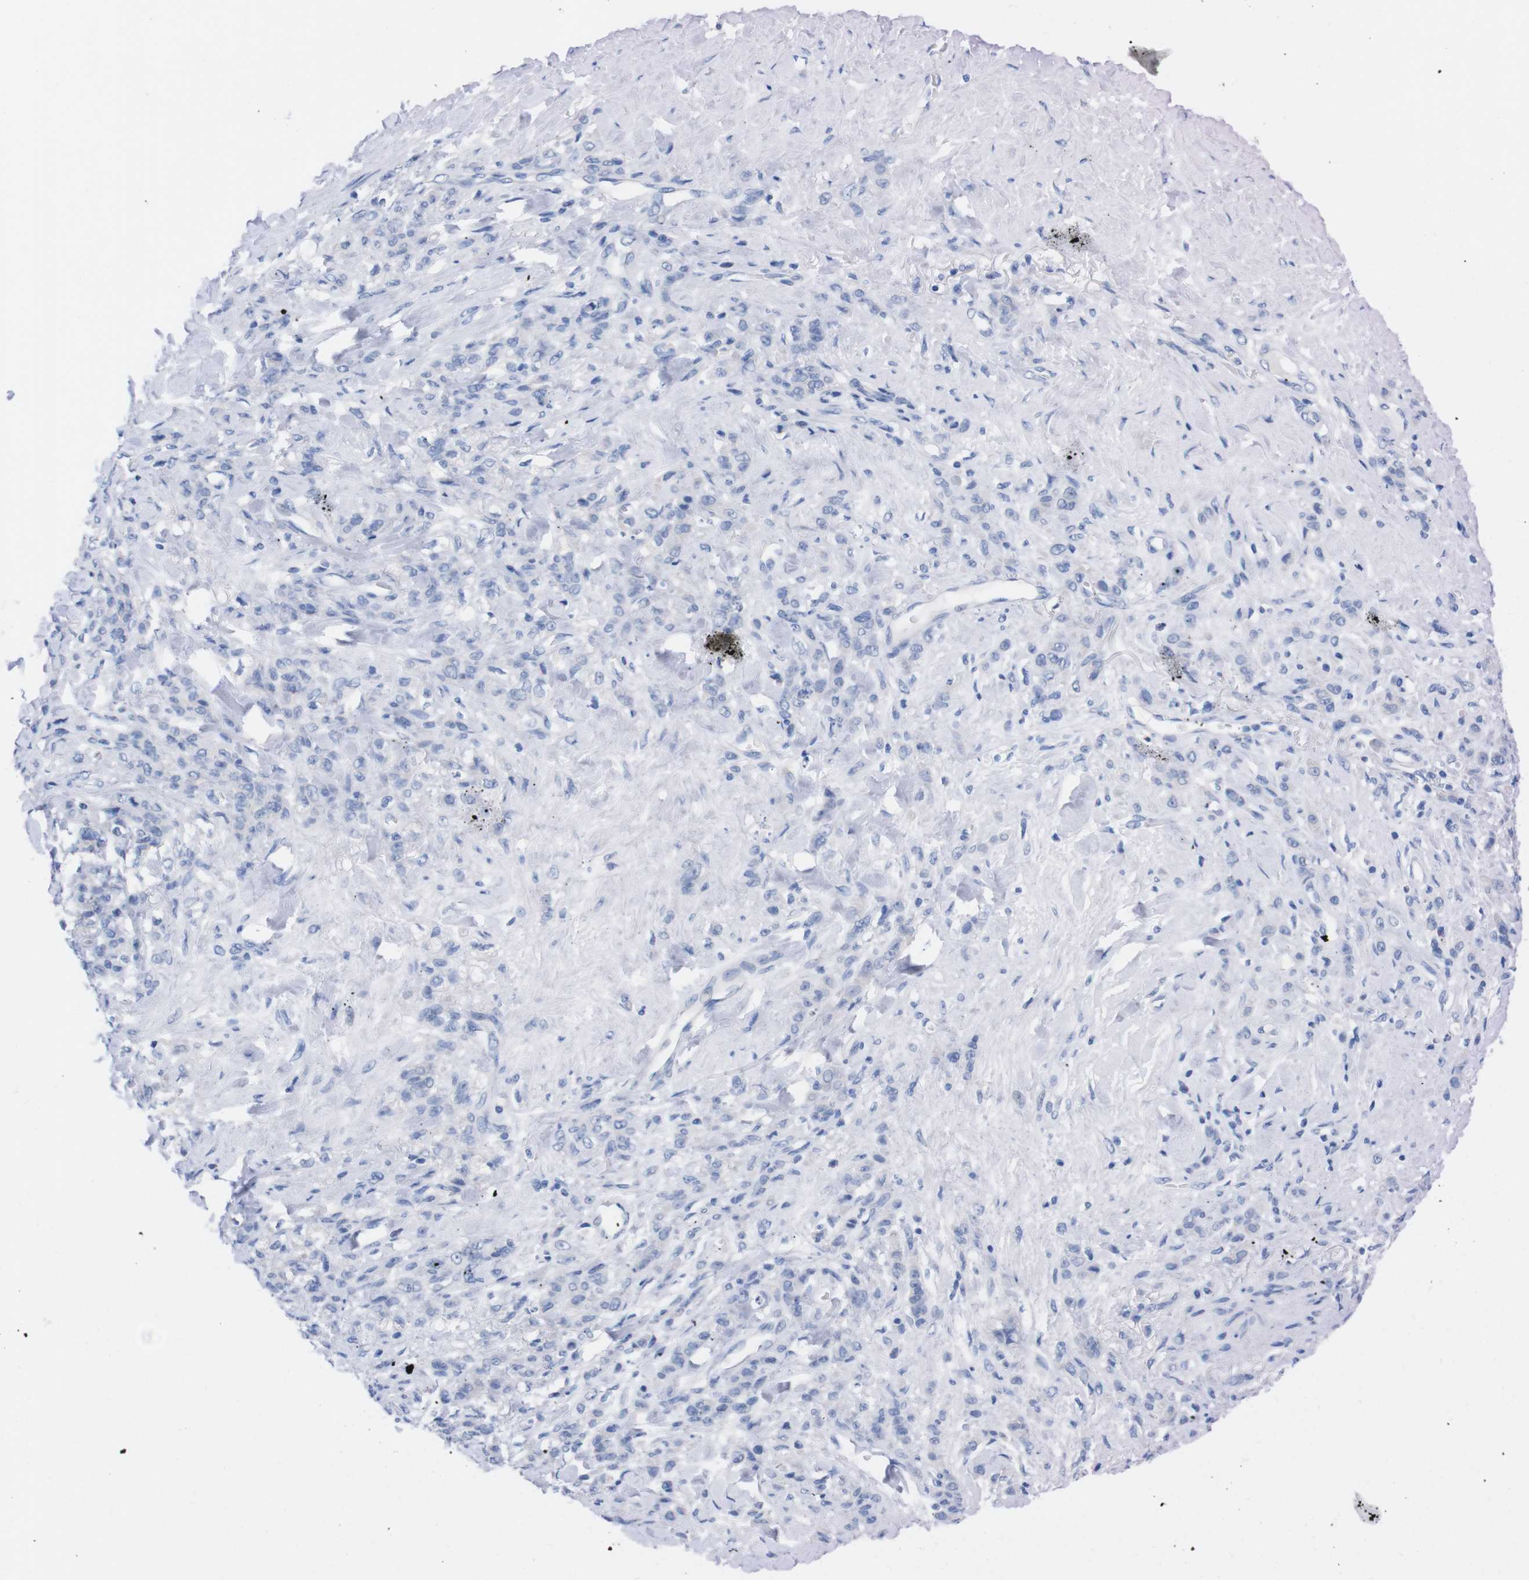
{"staining": {"intensity": "negative", "quantity": "none", "location": "none"}, "tissue": "stomach cancer", "cell_type": "Tumor cells", "image_type": "cancer", "snomed": [{"axis": "morphology", "description": "Adenocarcinoma, NOS"}, {"axis": "topography", "description": "Stomach"}], "caption": "A photomicrograph of stomach cancer (adenocarcinoma) stained for a protein reveals no brown staining in tumor cells.", "gene": "TMEM243", "patient": {"sex": "male", "age": 82}}